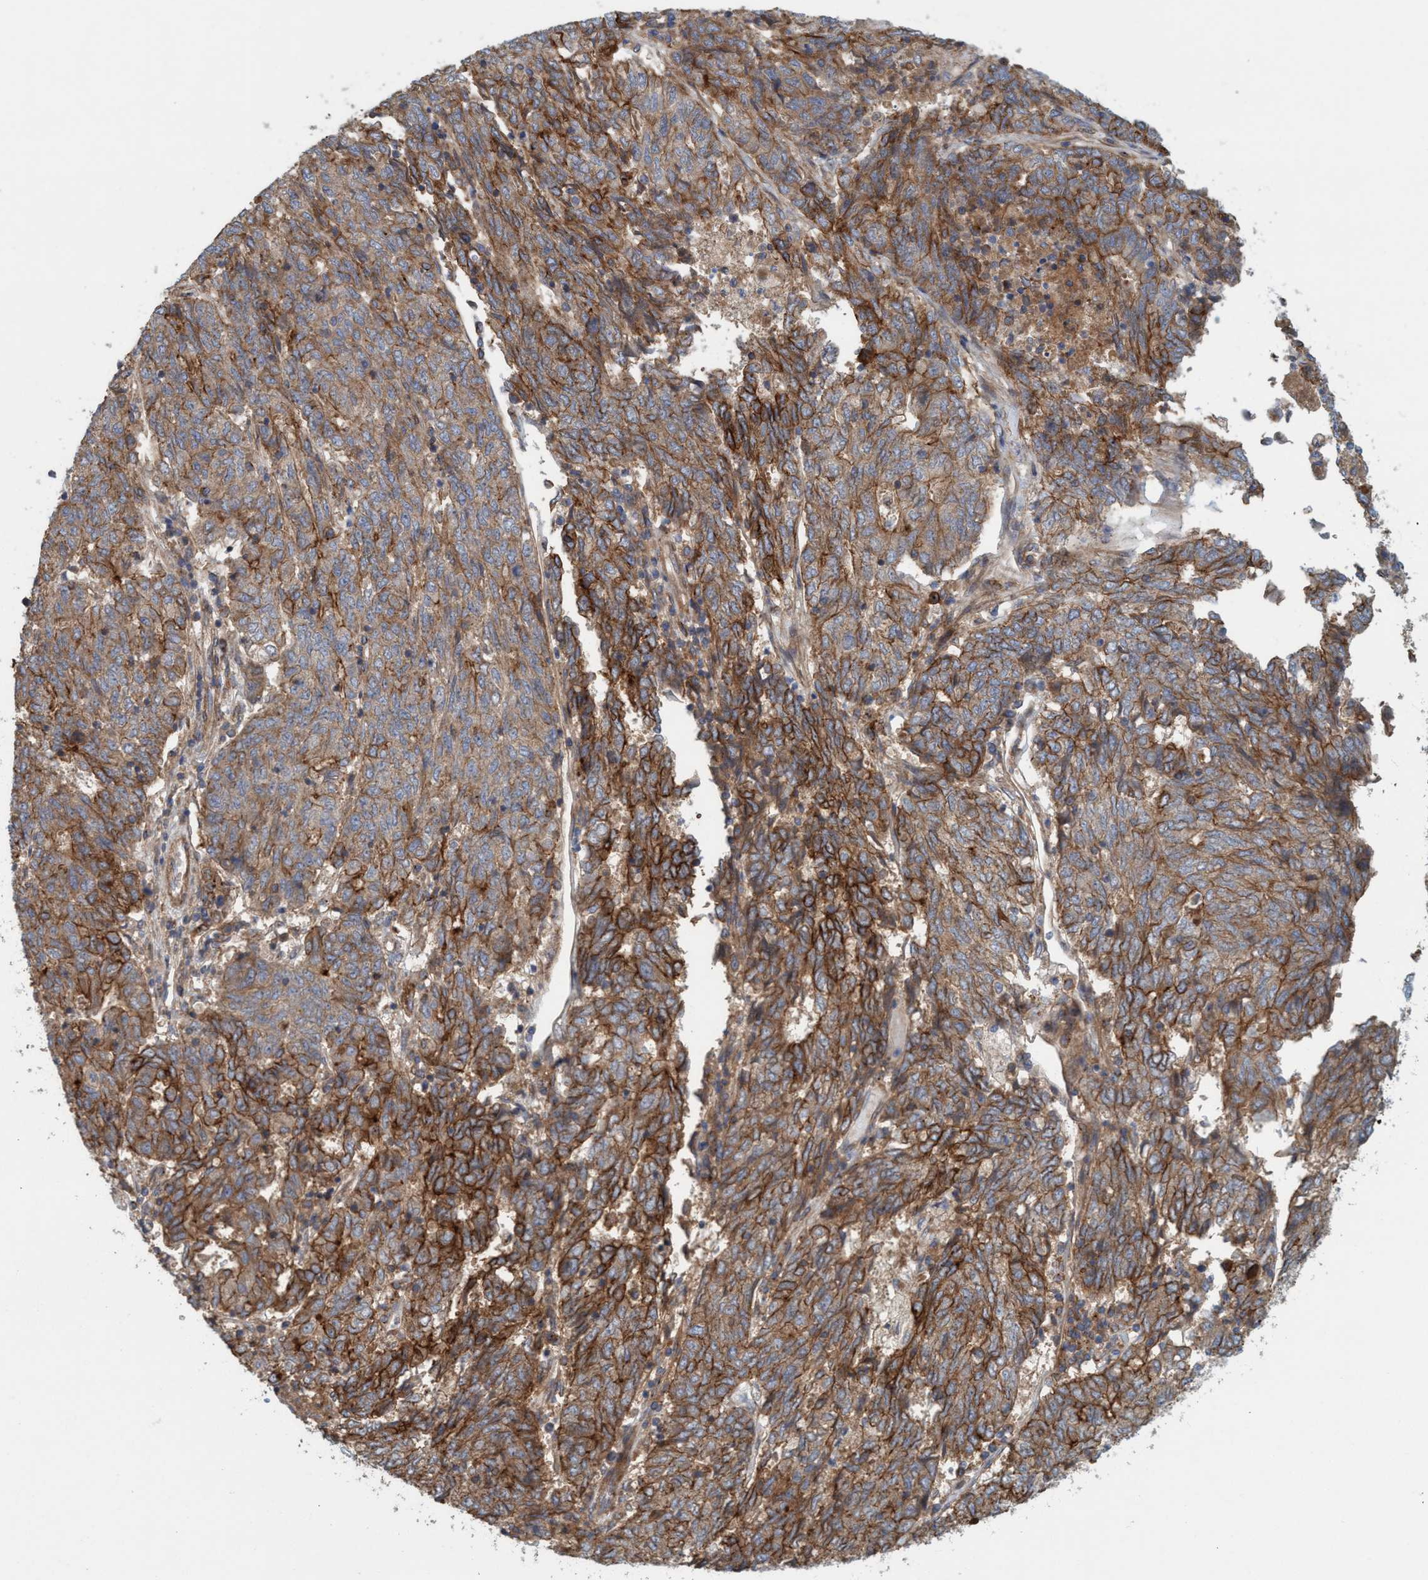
{"staining": {"intensity": "strong", "quantity": "25%-75%", "location": "cytoplasmic/membranous"}, "tissue": "endometrial cancer", "cell_type": "Tumor cells", "image_type": "cancer", "snomed": [{"axis": "morphology", "description": "Adenocarcinoma, NOS"}, {"axis": "topography", "description": "Endometrium"}], "caption": "An immunohistochemistry (IHC) histopathology image of neoplastic tissue is shown. Protein staining in brown highlights strong cytoplasmic/membranous positivity in adenocarcinoma (endometrial) within tumor cells.", "gene": "SPECC1", "patient": {"sex": "female", "age": 80}}